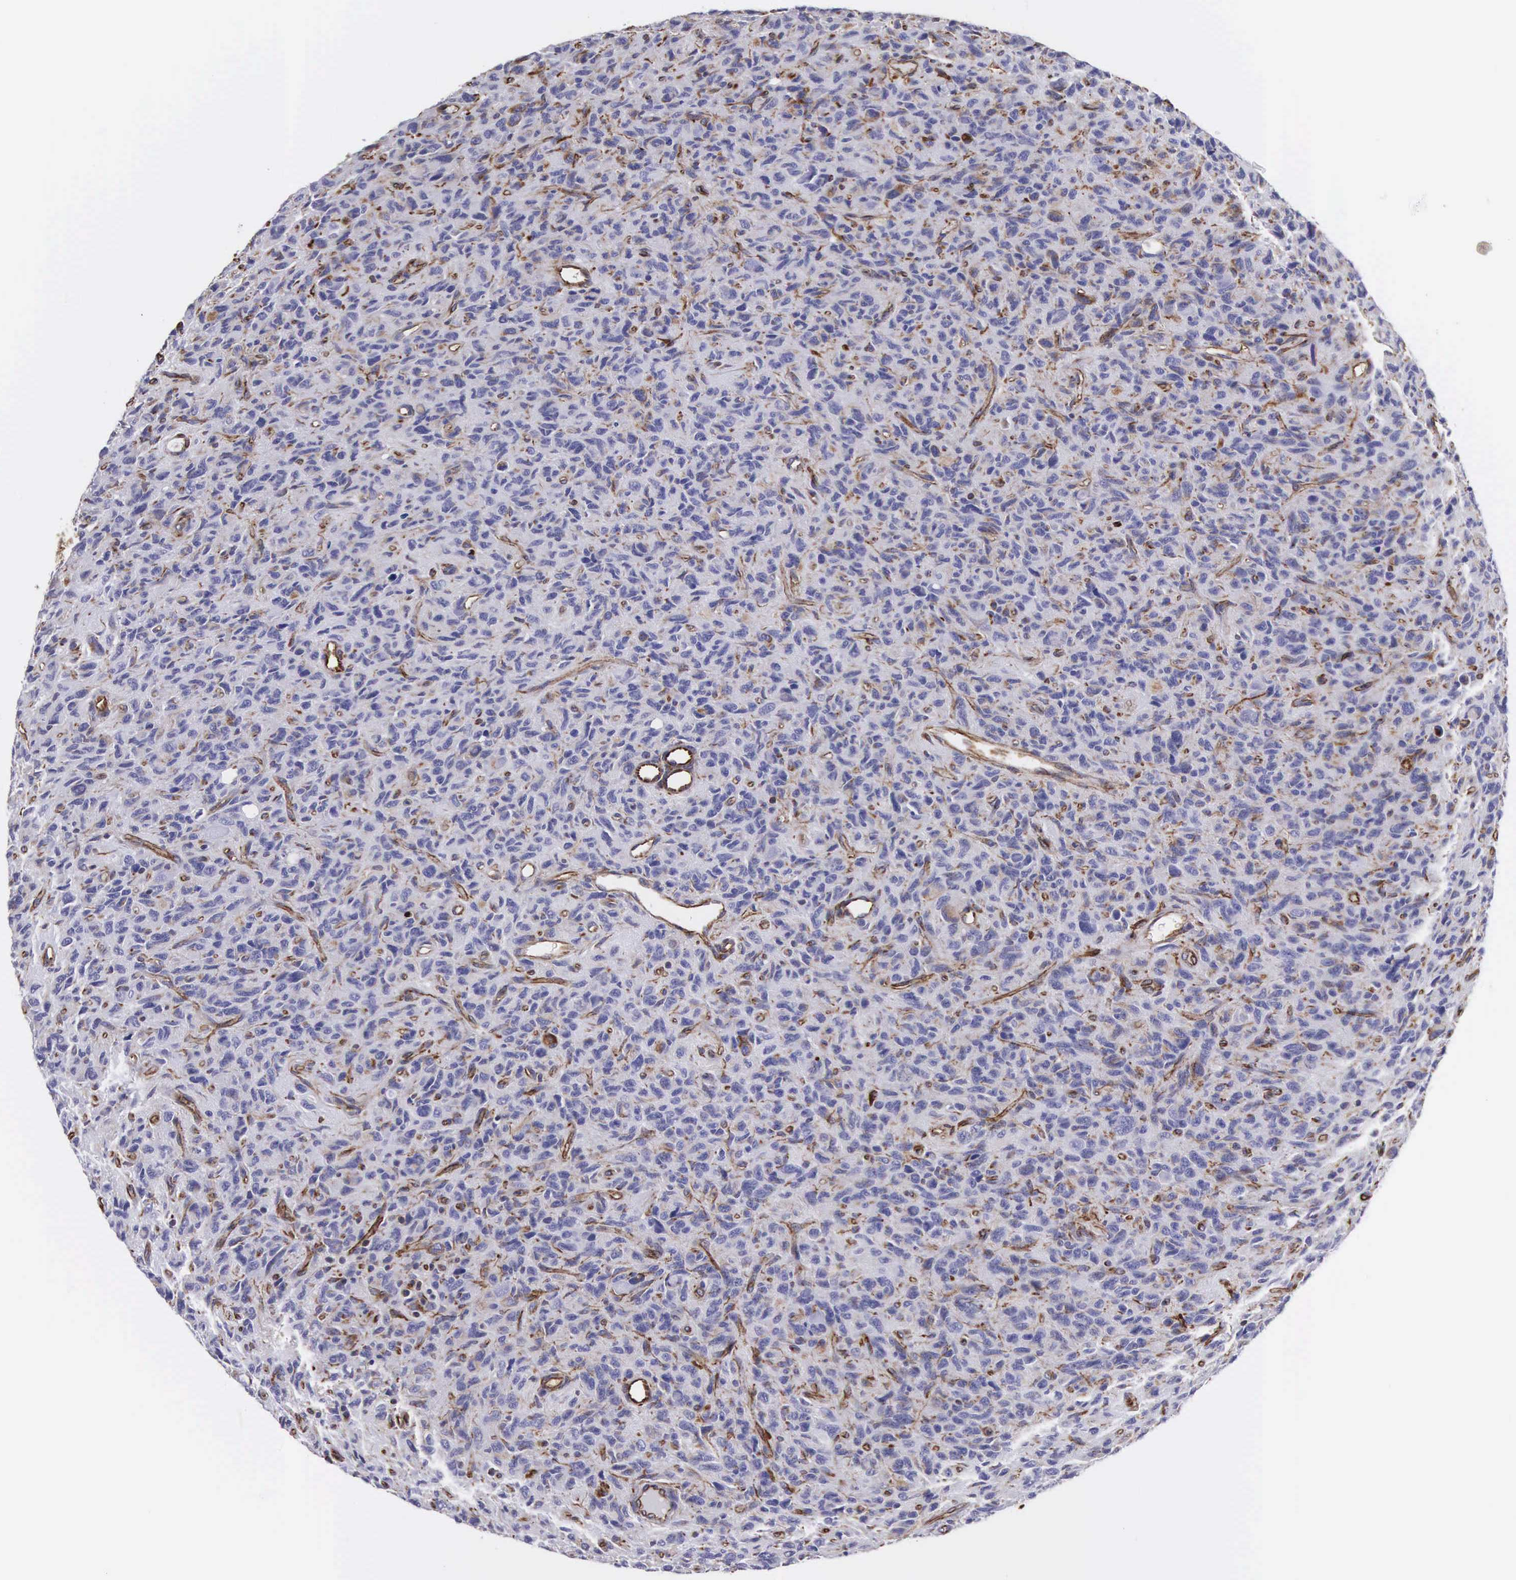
{"staining": {"intensity": "strong", "quantity": "<25%", "location": "cytoplasmic/membranous"}, "tissue": "glioma", "cell_type": "Tumor cells", "image_type": "cancer", "snomed": [{"axis": "morphology", "description": "Glioma, malignant, High grade"}, {"axis": "topography", "description": "Brain"}], "caption": "Human glioma stained with a protein marker demonstrates strong staining in tumor cells.", "gene": "VIM", "patient": {"sex": "female", "age": 60}}